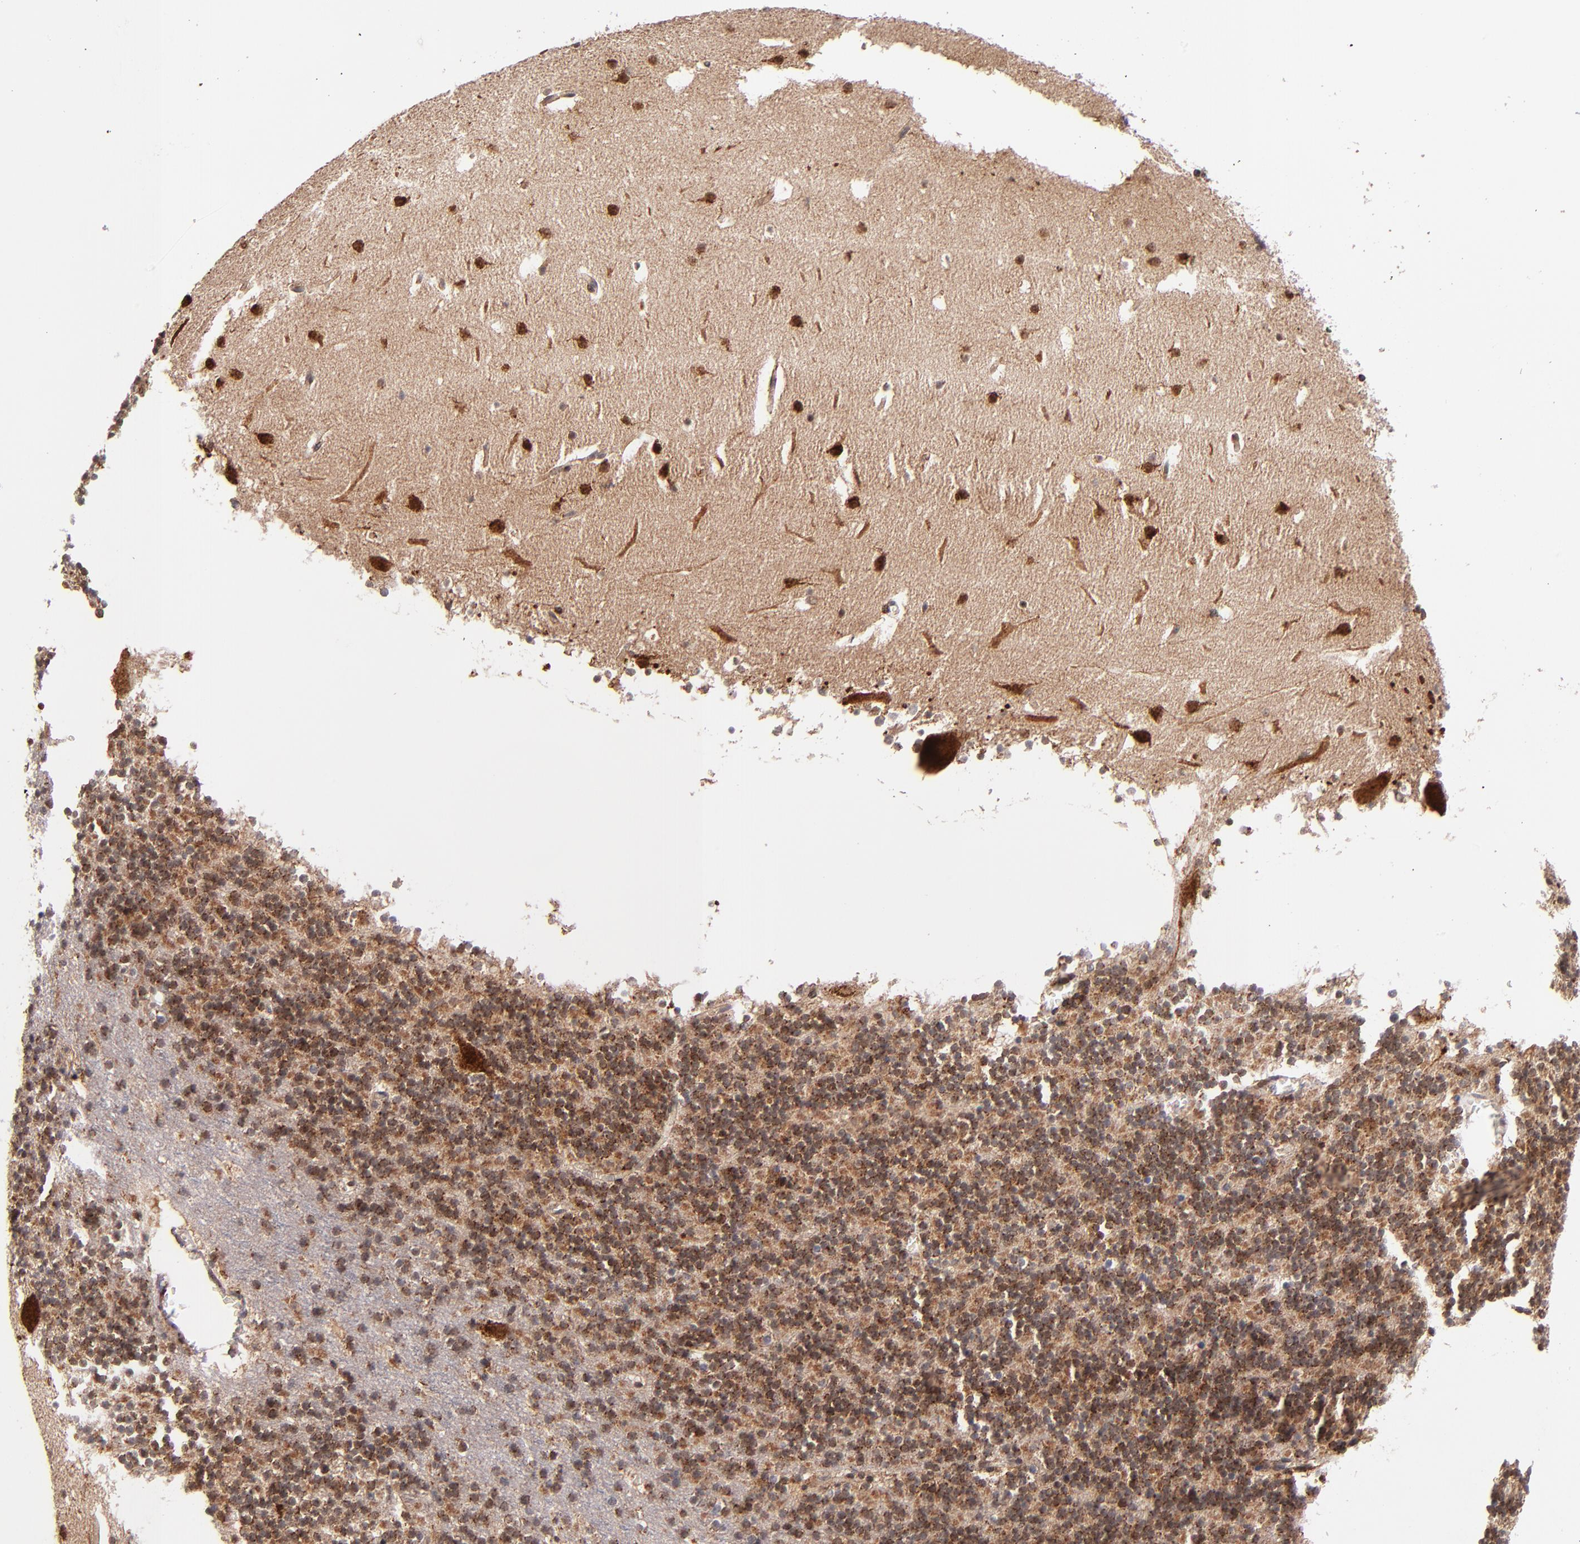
{"staining": {"intensity": "moderate", "quantity": ">75%", "location": "cytoplasmic/membranous"}, "tissue": "cerebellum", "cell_type": "Cells in granular layer", "image_type": "normal", "snomed": [{"axis": "morphology", "description": "Normal tissue, NOS"}, {"axis": "topography", "description": "Cerebellum"}], "caption": "Cerebellum stained for a protein demonstrates moderate cytoplasmic/membranous positivity in cells in granular layer. Using DAB (3,3'-diaminobenzidine) (brown) and hematoxylin (blue) stains, captured at high magnification using brightfield microscopy.", "gene": "STX8", "patient": {"sex": "male", "age": 45}}